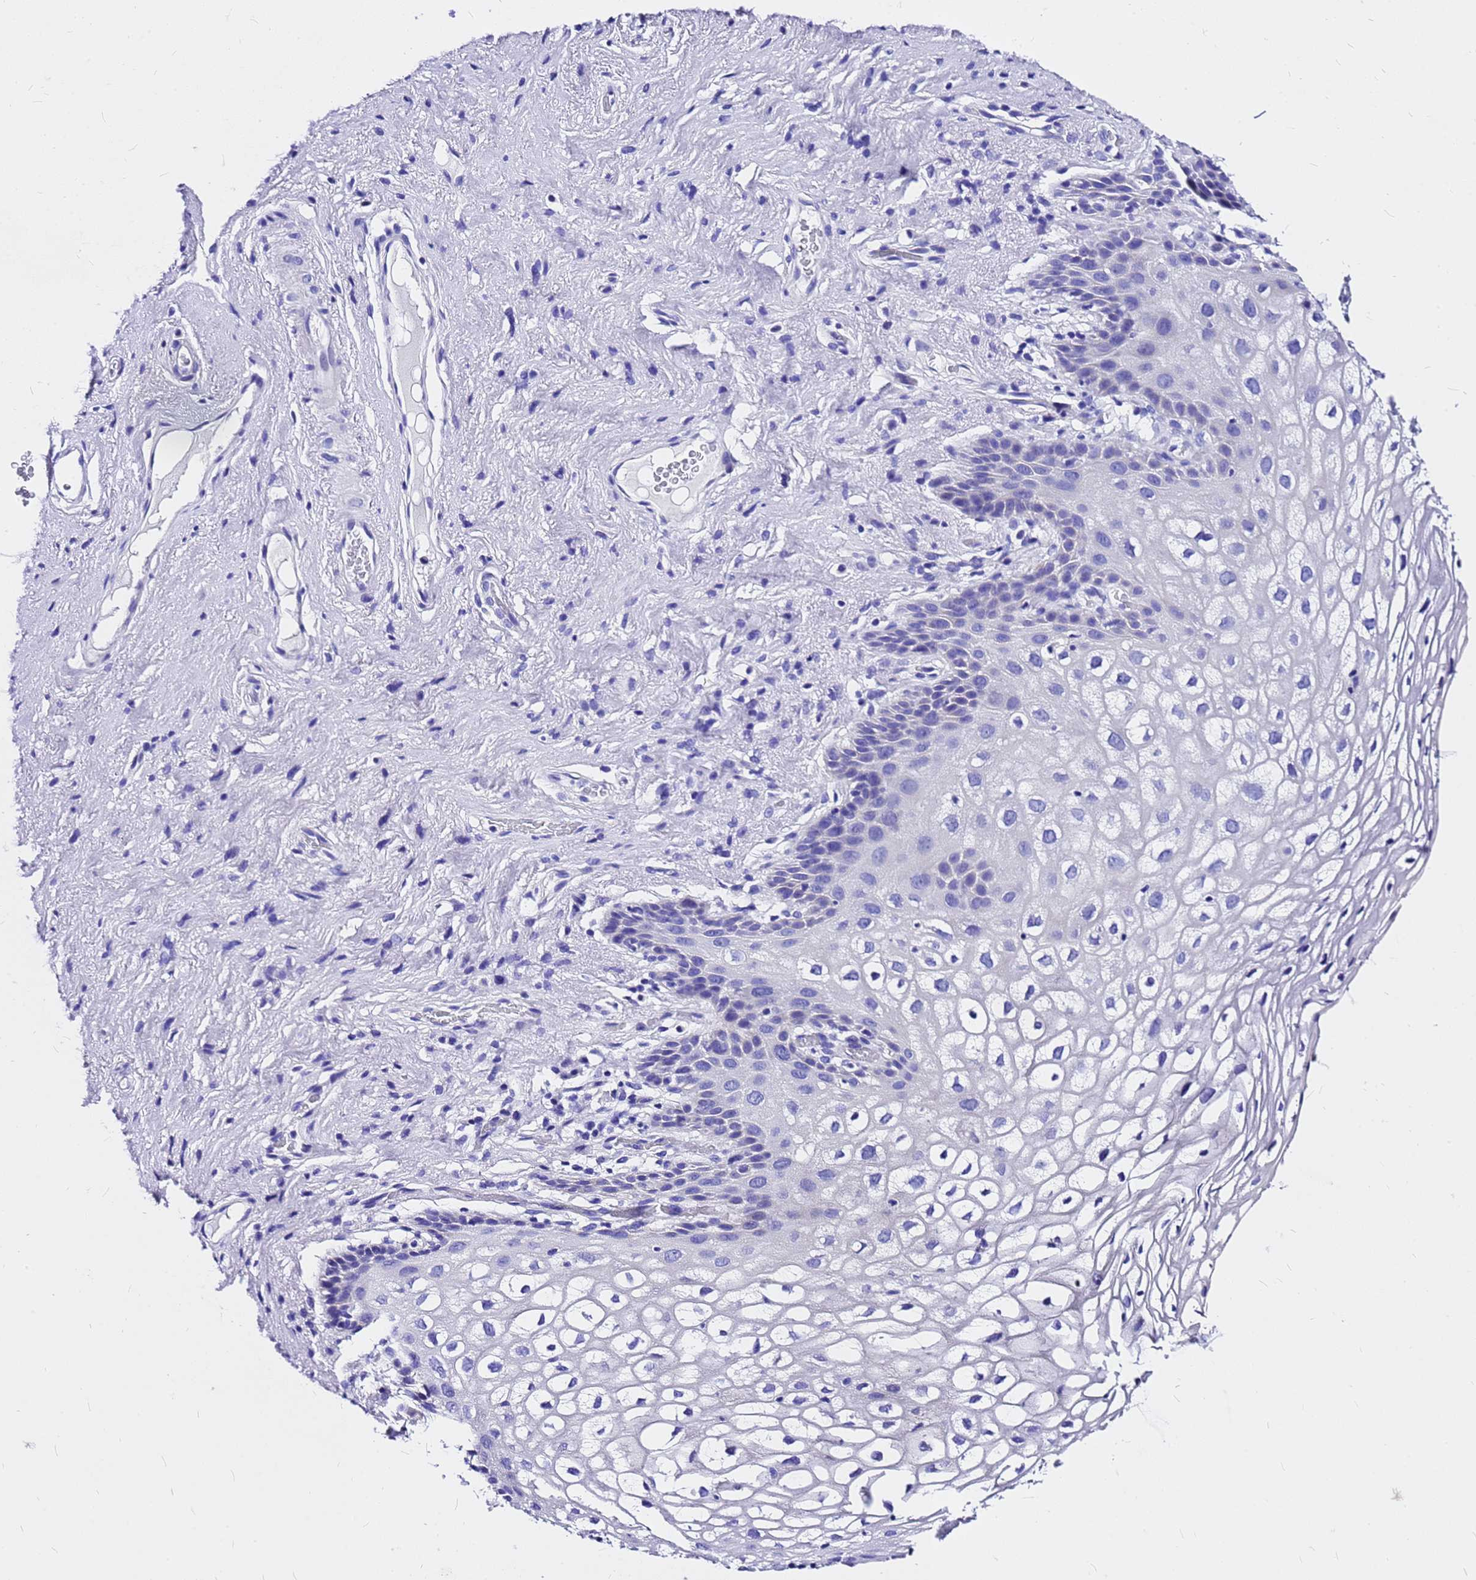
{"staining": {"intensity": "negative", "quantity": "none", "location": "none"}, "tissue": "vagina", "cell_type": "Squamous epithelial cells", "image_type": "normal", "snomed": [{"axis": "morphology", "description": "Normal tissue, NOS"}, {"axis": "topography", "description": "Vagina"}], "caption": "Immunohistochemical staining of unremarkable human vagina displays no significant staining in squamous epithelial cells.", "gene": "HERC4", "patient": {"sex": "female", "age": 68}}